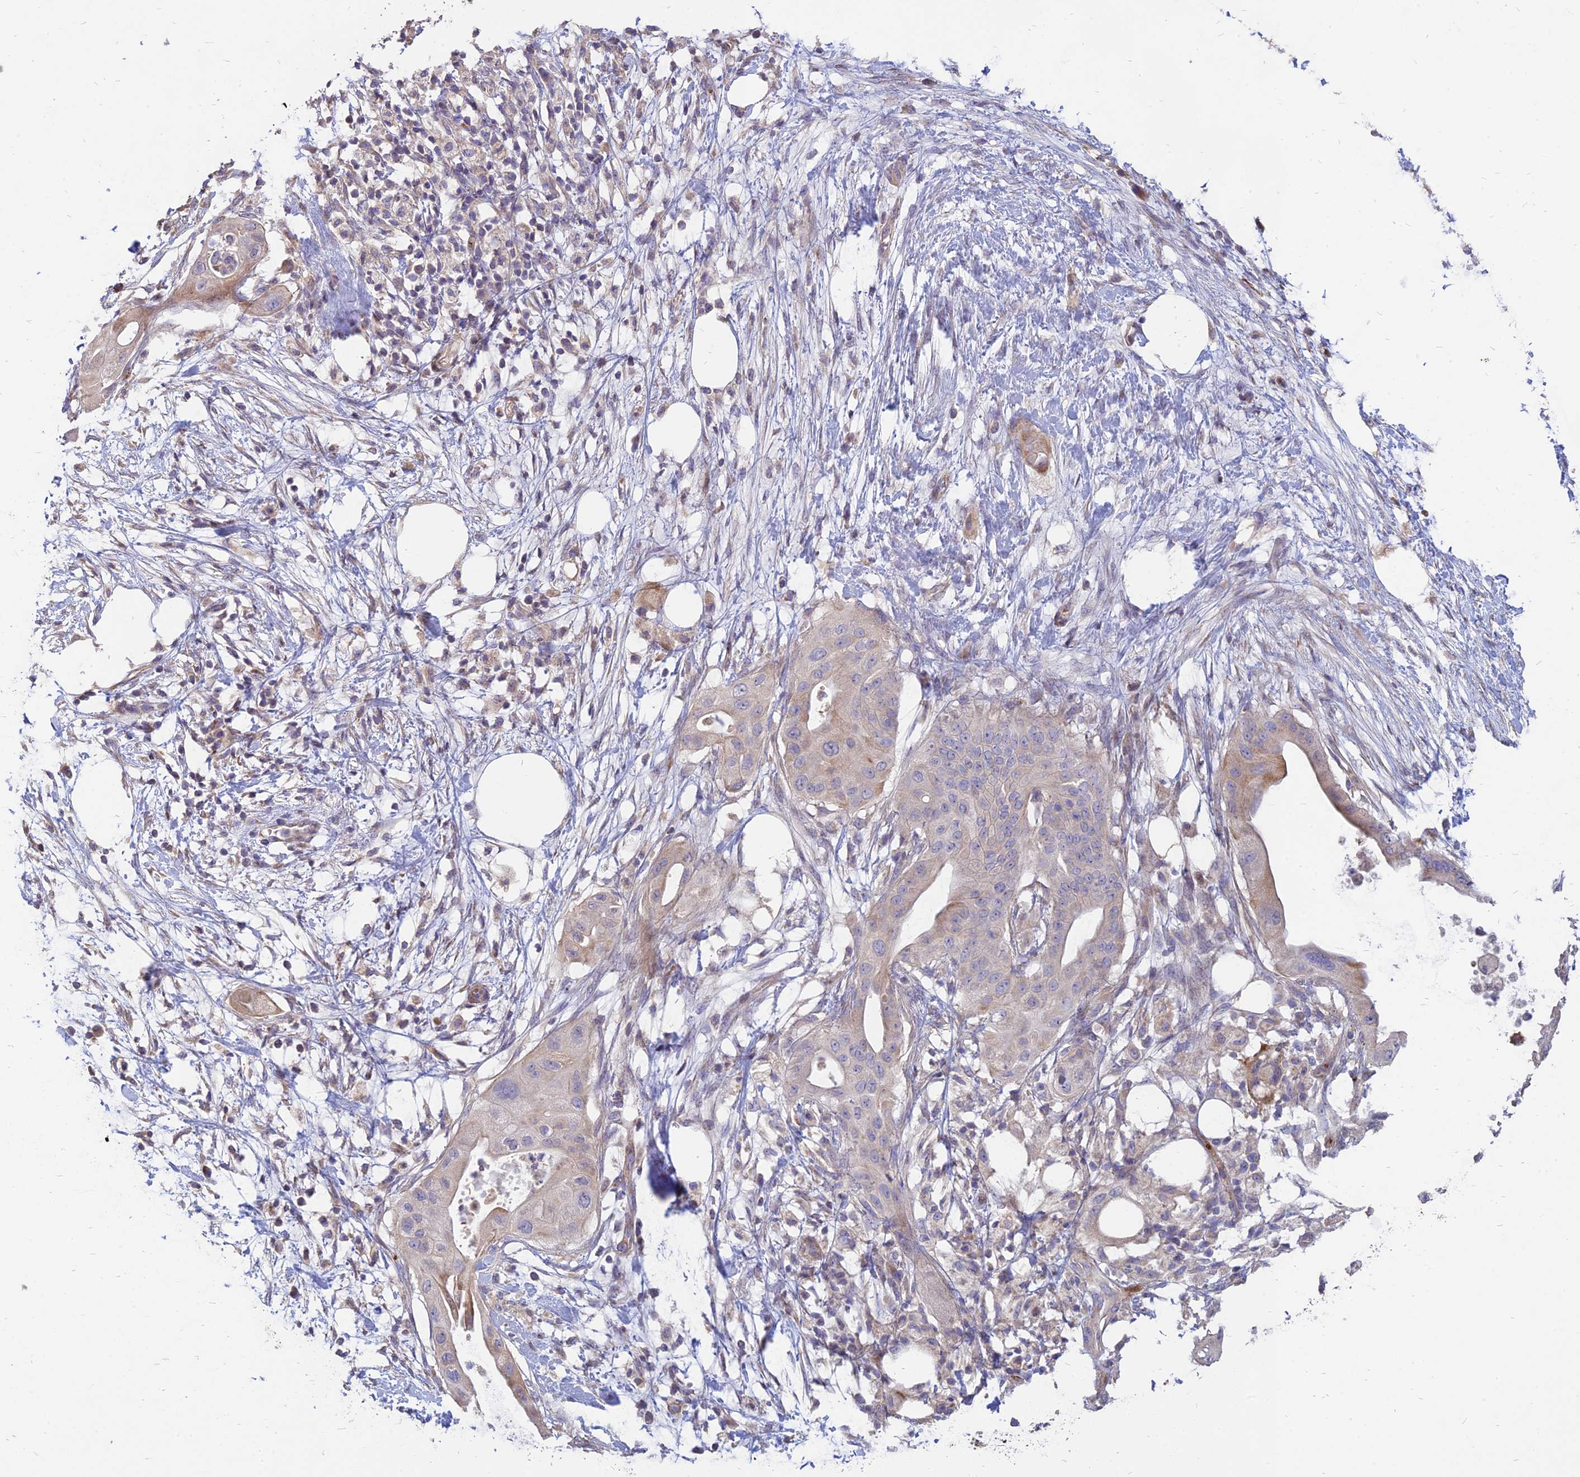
{"staining": {"intensity": "weak", "quantity": "<25%", "location": "cytoplasmic/membranous"}, "tissue": "pancreatic cancer", "cell_type": "Tumor cells", "image_type": "cancer", "snomed": [{"axis": "morphology", "description": "Adenocarcinoma, NOS"}, {"axis": "topography", "description": "Pancreas"}], "caption": "The micrograph shows no staining of tumor cells in adenocarcinoma (pancreatic).", "gene": "ST3GAL6", "patient": {"sex": "male", "age": 68}}